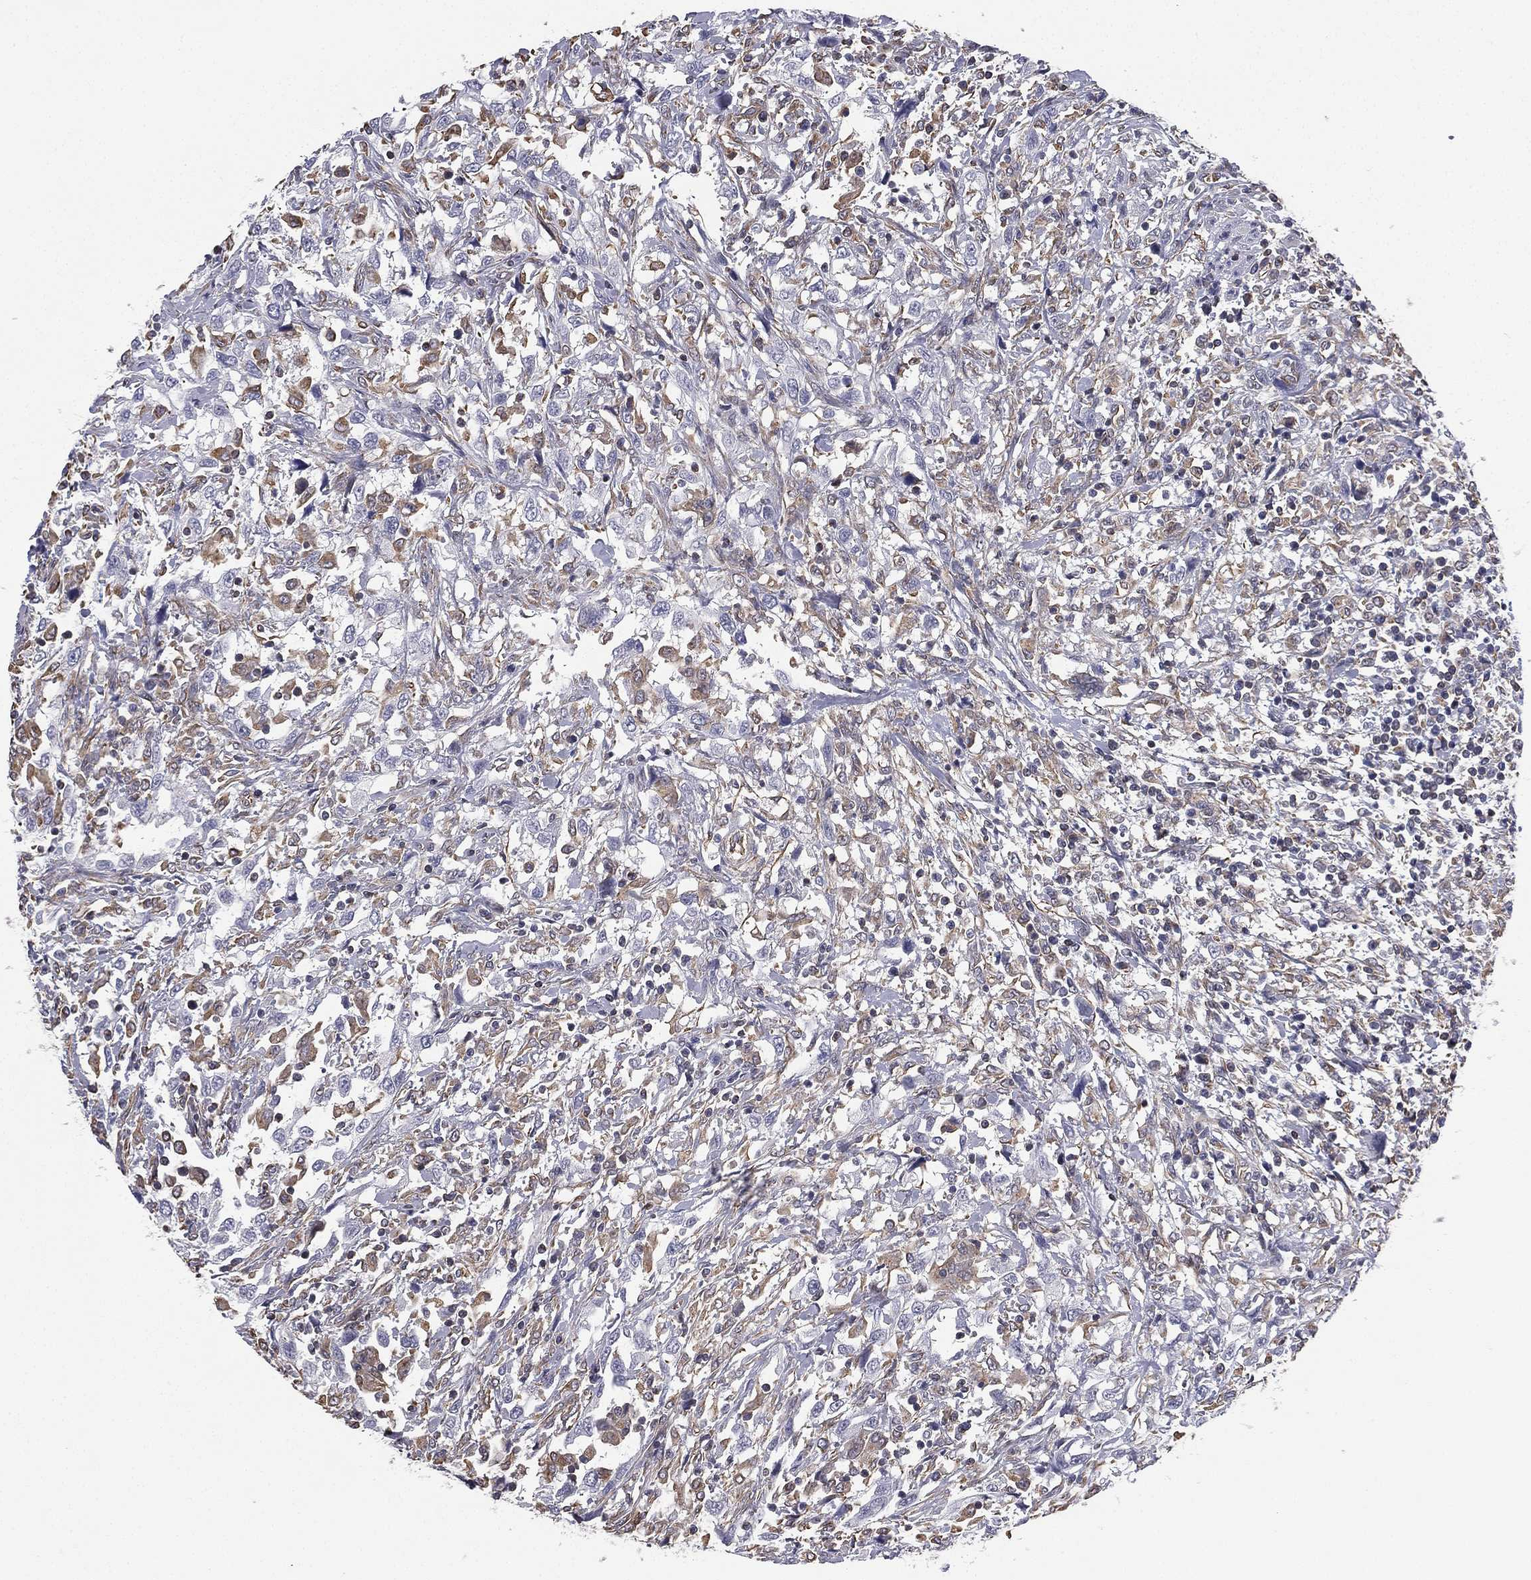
{"staining": {"intensity": "weak", "quantity": "<25%", "location": "cytoplasmic/membranous"}, "tissue": "urothelial cancer", "cell_type": "Tumor cells", "image_type": "cancer", "snomed": [{"axis": "morphology", "description": "Urothelial carcinoma, NOS"}, {"axis": "morphology", "description": "Urothelial carcinoma, High grade"}, {"axis": "topography", "description": "Urinary bladder"}], "caption": "Tumor cells are negative for protein expression in human high-grade urothelial carcinoma.", "gene": "SCUBE1", "patient": {"sex": "female", "age": 64}}